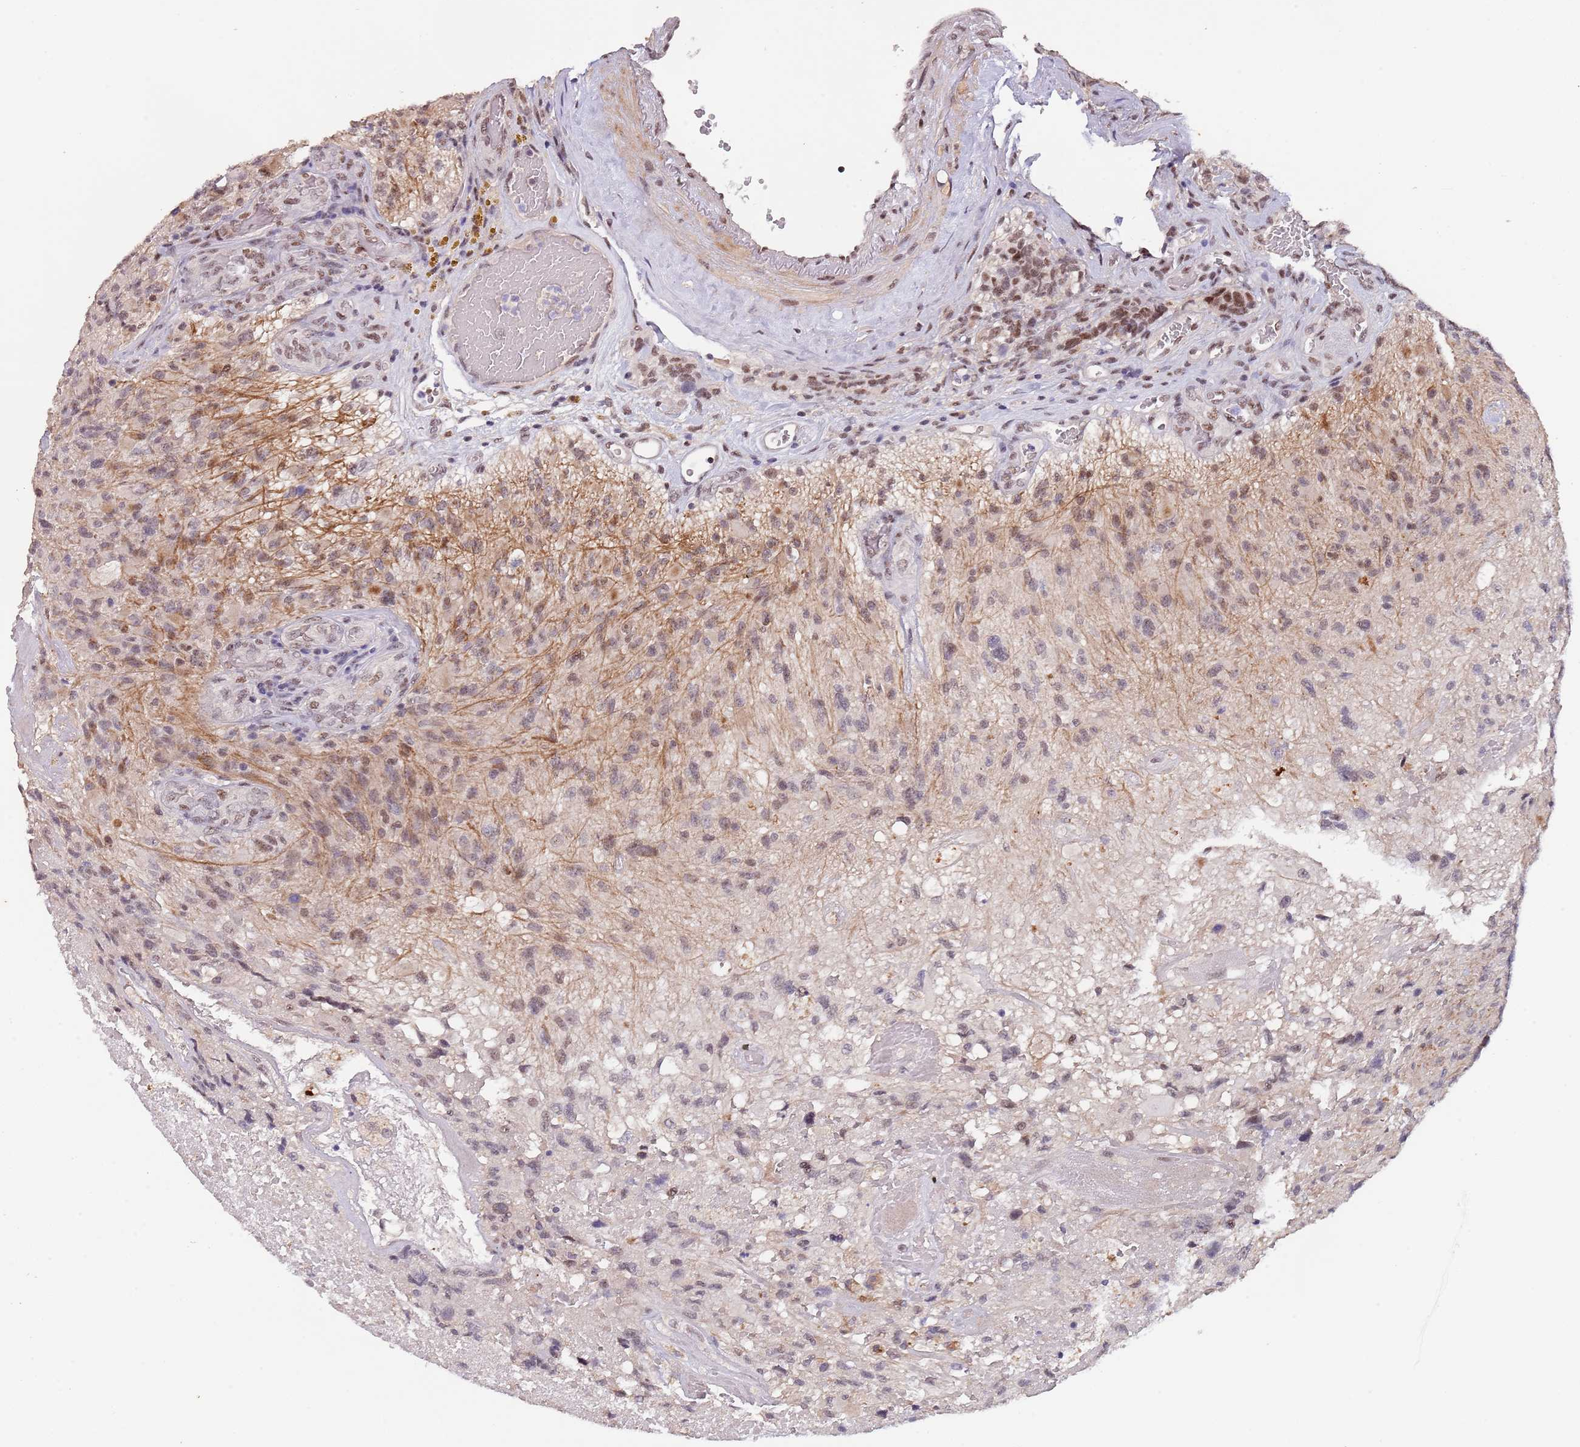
{"staining": {"intensity": "weak", "quantity": "<25%", "location": "nuclear"}, "tissue": "glioma", "cell_type": "Tumor cells", "image_type": "cancer", "snomed": [{"axis": "morphology", "description": "Glioma, malignant, High grade"}, {"axis": "topography", "description": "Brain"}], "caption": "Malignant glioma (high-grade) was stained to show a protein in brown. There is no significant staining in tumor cells.", "gene": "CIZ1", "patient": {"sex": "male", "age": 76}}